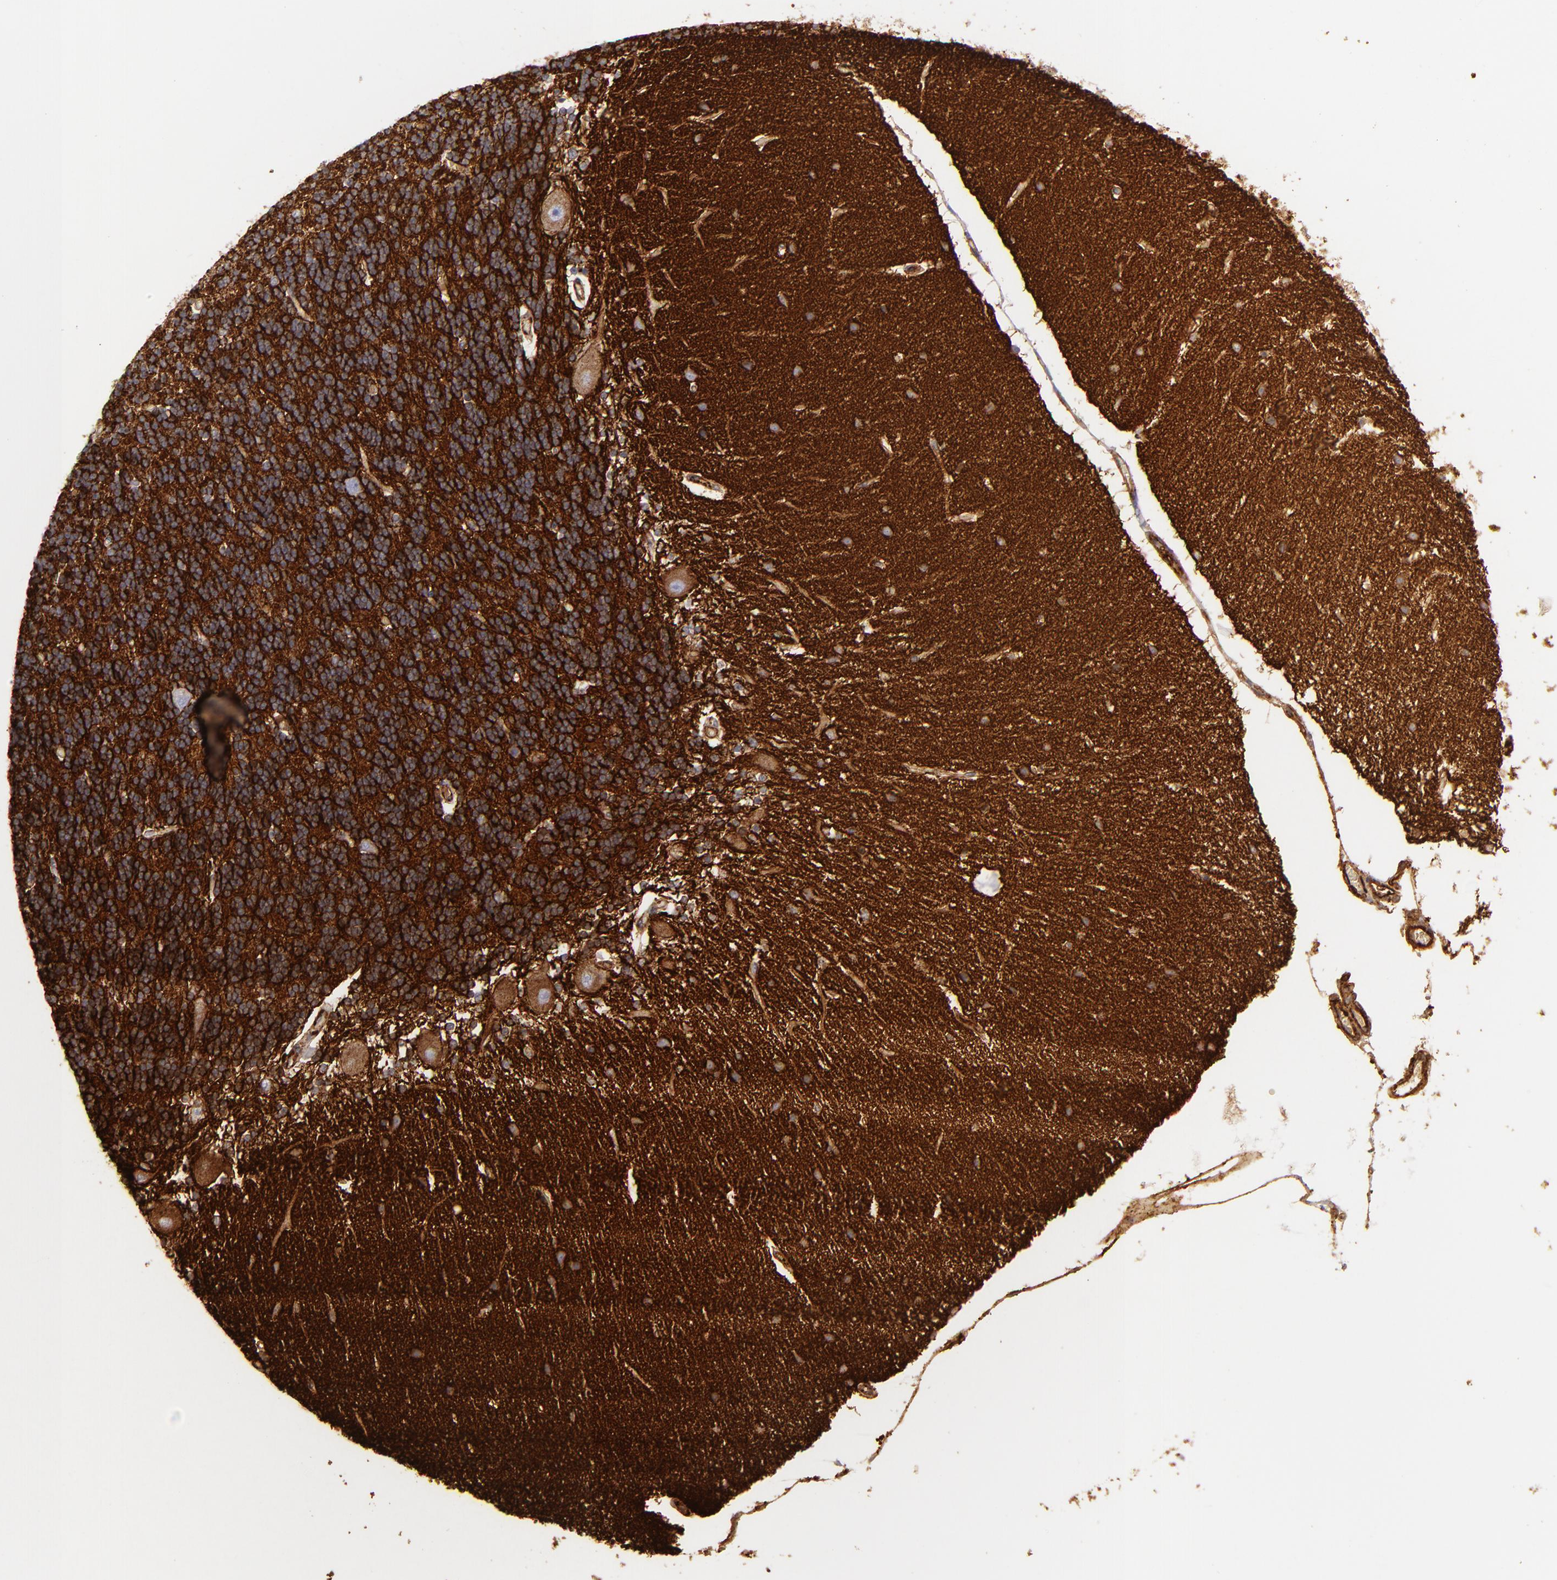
{"staining": {"intensity": "strong", "quantity": ">75%", "location": "cytoplasmic/membranous"}, "tissue": "cerebellum", "cell_type": "Cells in granular layer", "image_type": "normal", "snomed": [{"axis": "morphology", "description": "Normal tissue, NOS"}, {"axis": "topography", "description": "Cerebellum"}], "caption": "Immunohistochemical staining of normal human cerebellum displays high levels of strong cytoplasmic/membranous staining in approximately >75% of cells in granular layer.", "gene": "MCAM", "patient": {"sex": "female", "age": 54}}